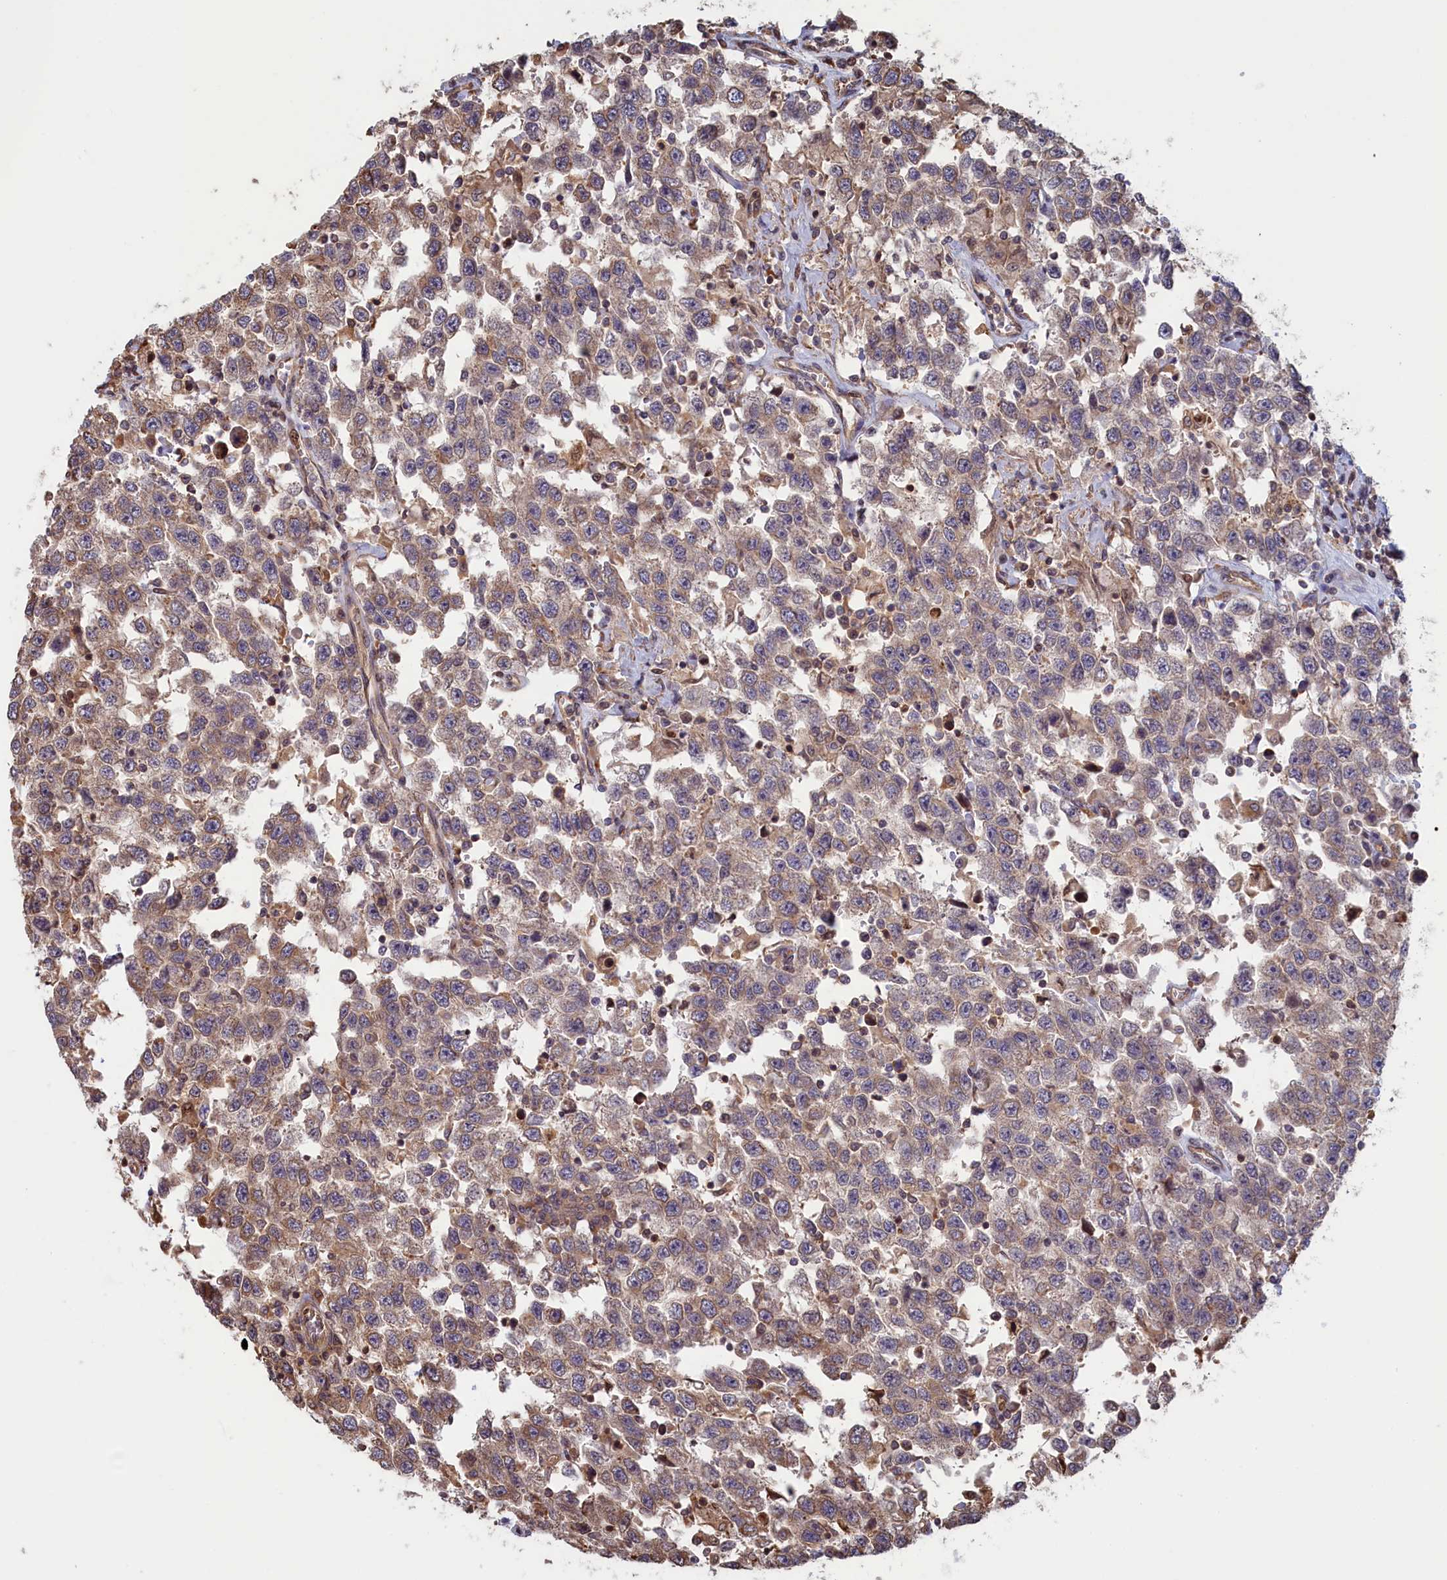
{"staining": {"intensity": "weak", "quantity": "25%-75%", "location": "cytoplasmic/membranous"}, "tissue": "testis cancer", "cell_type": "Tumor cells", "image_type": "cancer", "snomed": [{"axis": "morphology", "description": "Seminoma, NOS"}, {"axis": "topography", "description": "Testis"}], "caption": "This is a photomicrograph of IHC staining of testis cancer, which shows weak expression in the cytoplasmic/membranous of tumor cells.", "gene": "RILPL1", "patient": {"sex": "male", "age": 41}}